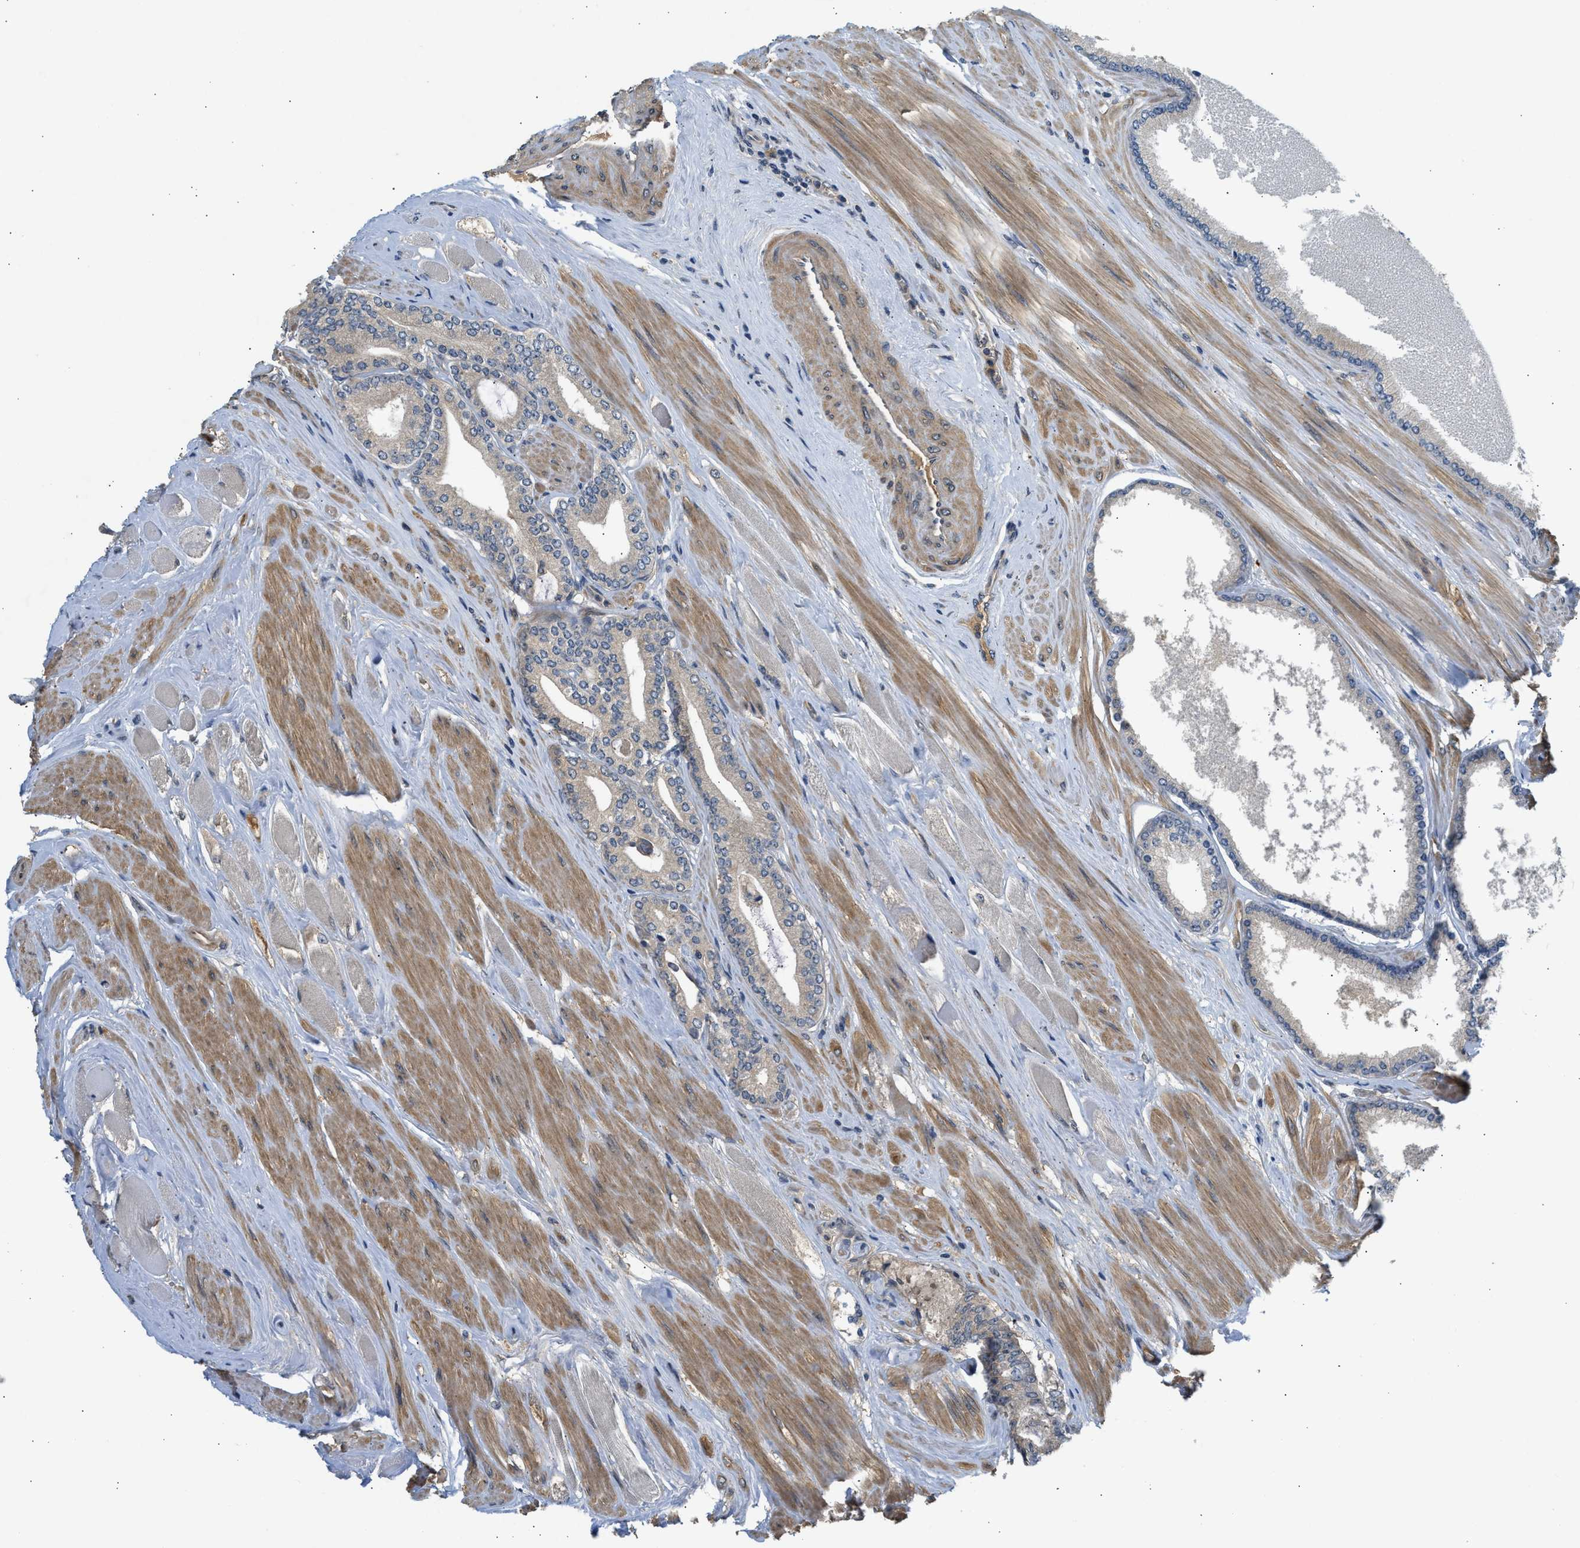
{"staining": {"intensity": "weak", "quantity": "<25%", "location": "cytoplasmic/membranous"}, "tissue": "prostate cancer", "cell_type": "Tumor cells", "image_type": "cancer", "snomed": [{"axis": "morphology", "description": "Adenocarcinoma, High grade"}, {"axis": "topography", "description": "Prostate"}], "caption": "Image shows no significant protein positivity in tumor cells of prostate cancer (adenocarcinoma (high-grade)).", "gene": "ADCY8", "patient": {"sex": "male", "age": 61}}